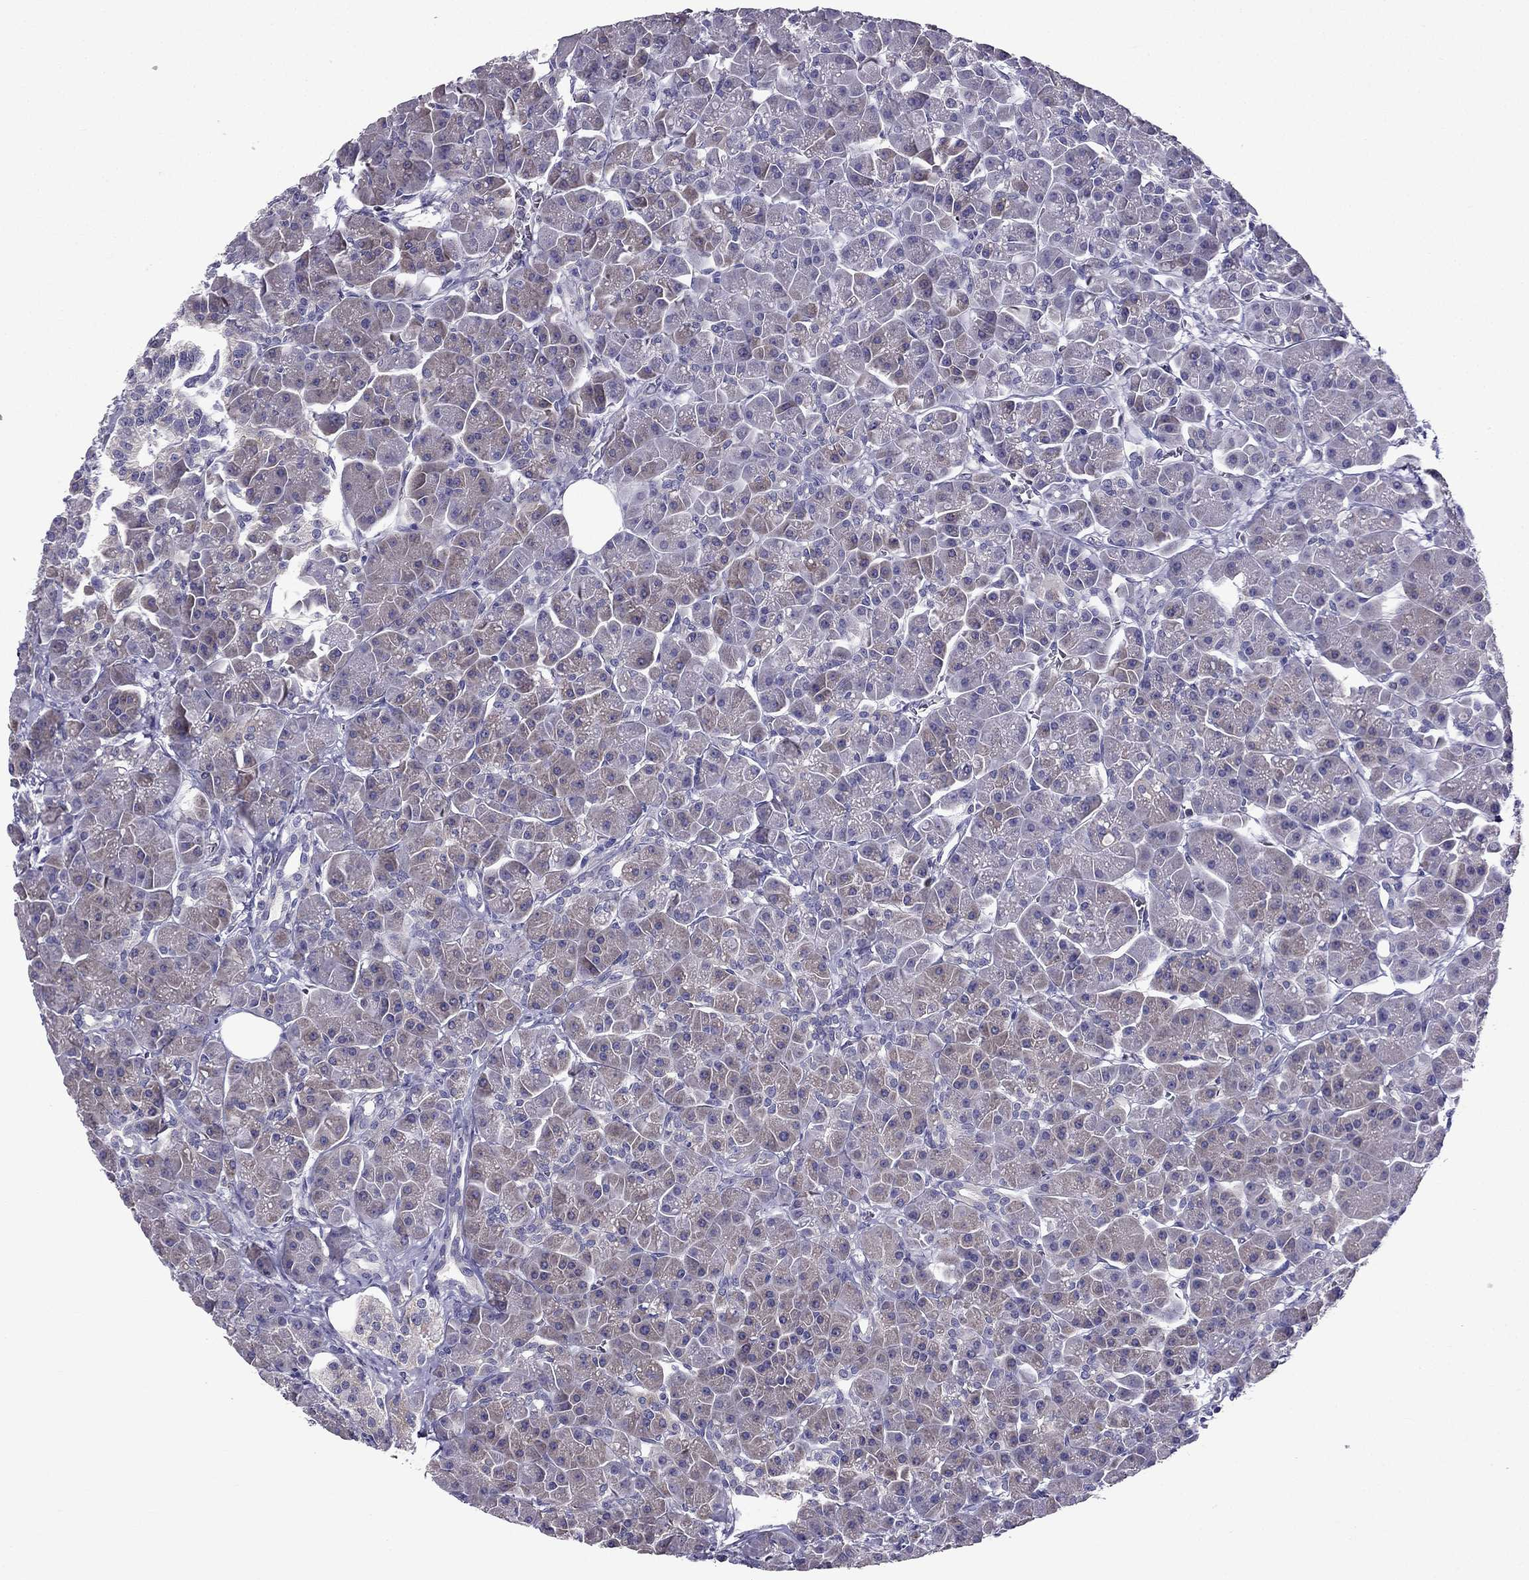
{"staining": {"intensity": "negative", "quantity": "none", "location": "none"}, "tissue": "pancreas", "cell_type": "Exocrine glandular cells", "image_type": "normal", "snomed": [{"axis": "morphology", "description": "Normal tissue, NOS"}, {"axis": "topography", "description": "Pancreas"}], "caption": "High magnification brightfield microscopy of benign pancreas stained with DAB (3,3'-diaminobenzidine) (brown) and counterstained with hematoxylin (blue): exocrine glandular cells show no significant staining.", "gene": "AAK1", "patient": {"sex": "male", "age": 70}}